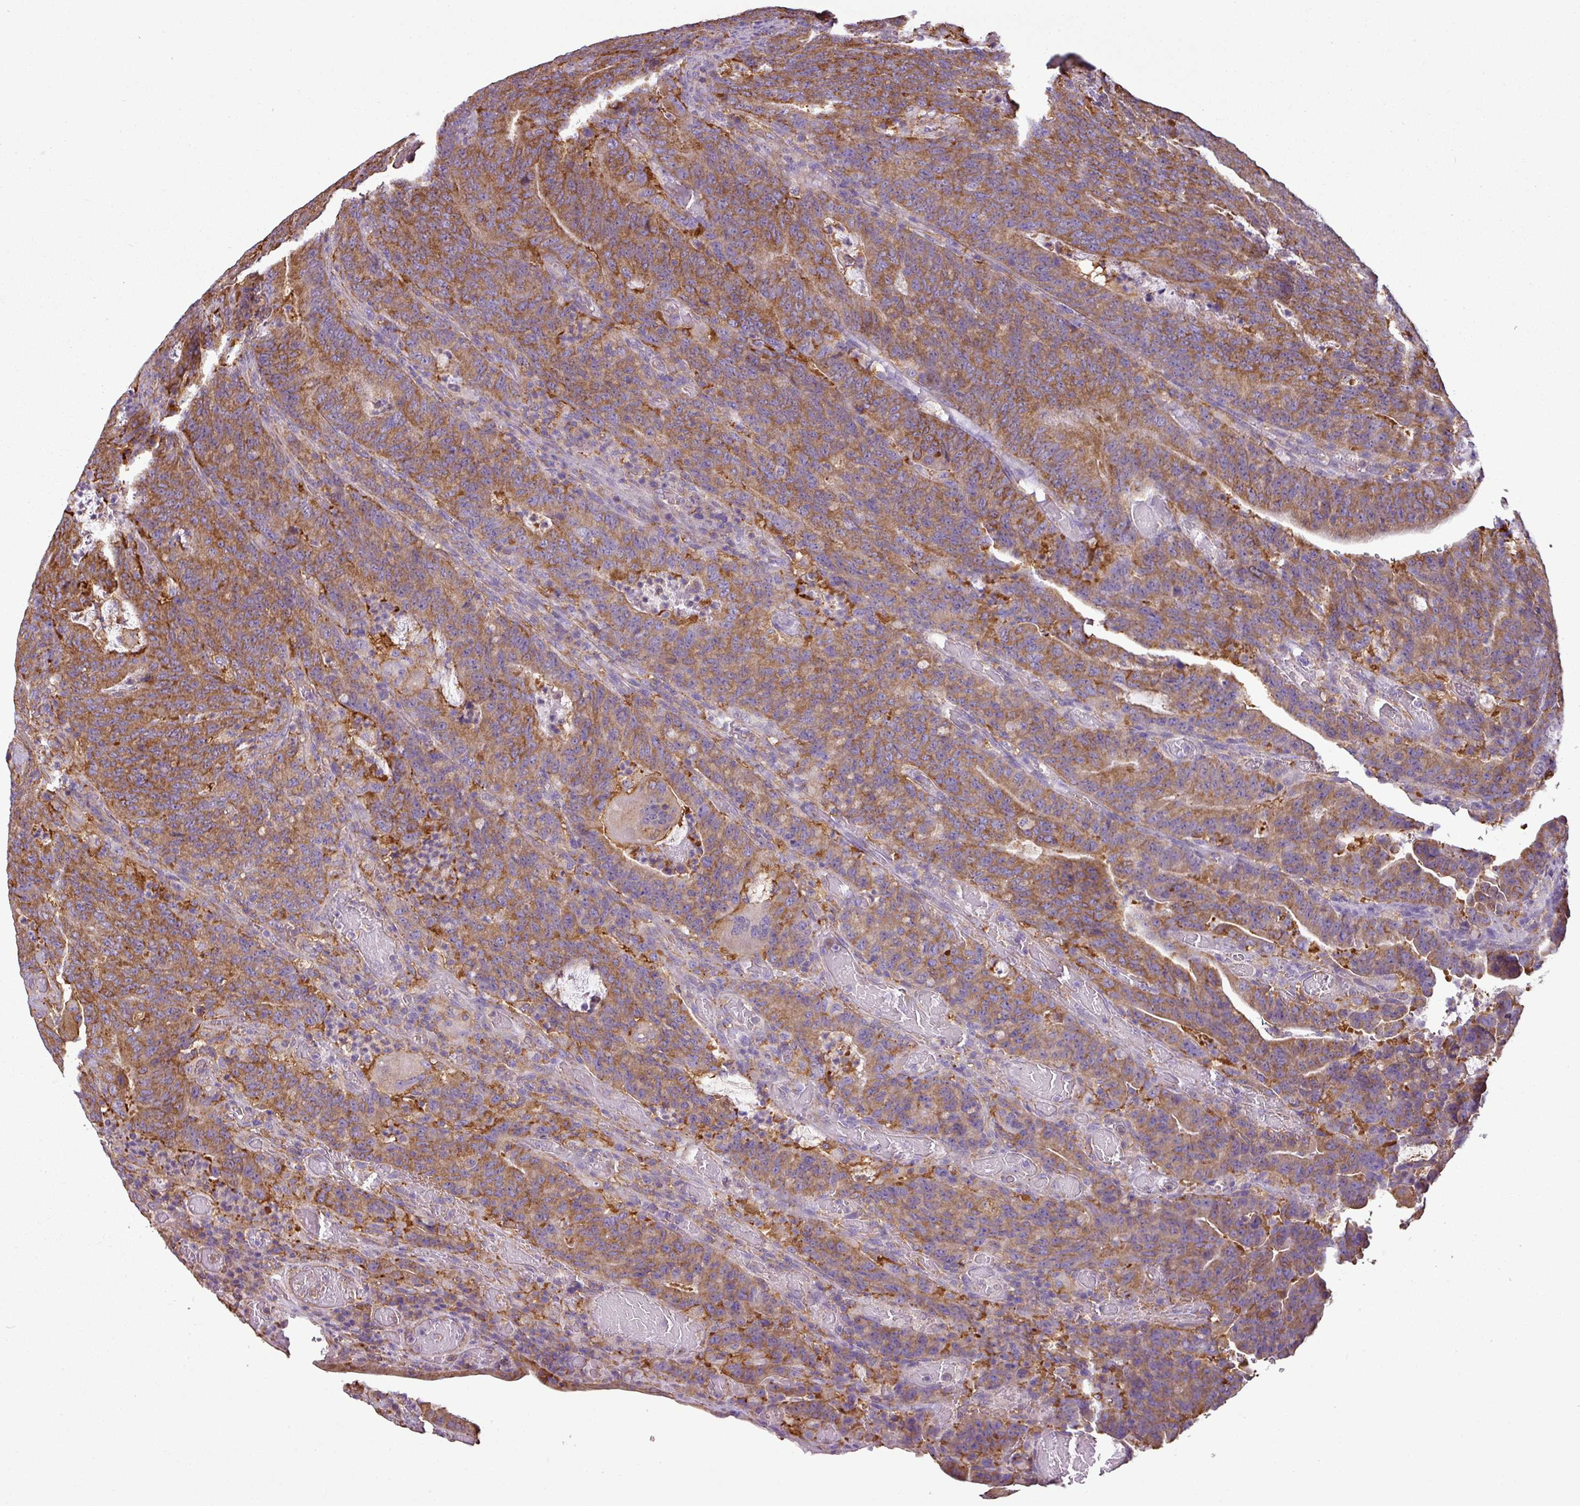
{"staining": {"intensity": "moderate", "quantity": ">75%", "location": "cytoplasmic/membranous"}, "tissue": "colorectal cancer", "cell_type": "Tumor cells", "image_type": "cancer", "snomed": [{"axis": "morphology", "description": "Normal tissue, NOS"}, {"axis": "morphology", "description": "Adenocarcinoma, NOS"}, {"axis": "topography", "description": "Colon"}], "caption": "A histopathology image of human colorectal adenocarcinoma stained for a protein demonstrates moderate cytoplasmic/membranous brown staining in tumor cells.", "gene": "XNDC1N", "patient": {"sex": "female", "age": 75}}